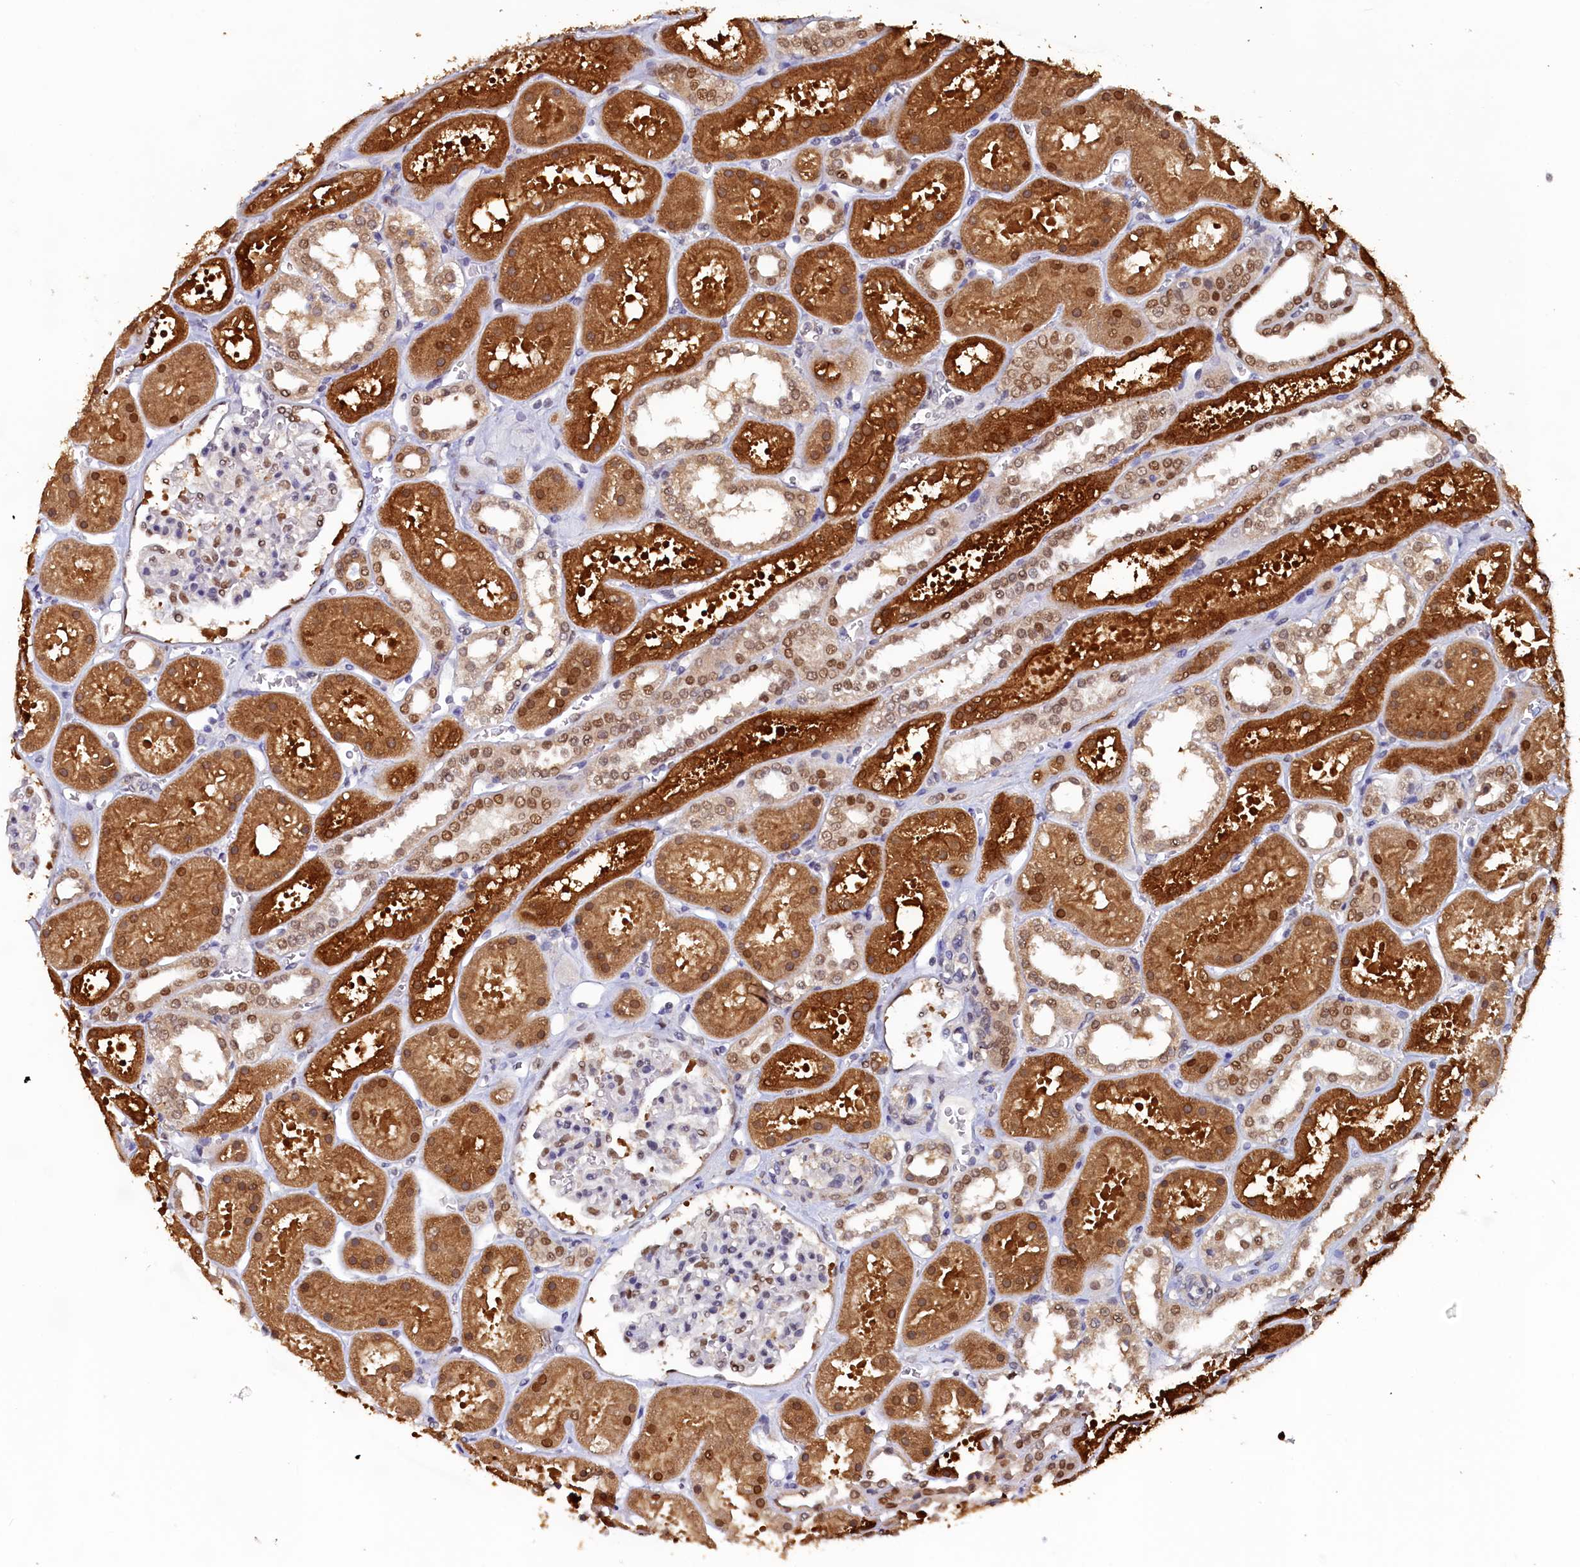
{"staining": {"intensity": "moderate", "quantity": "<25%", "location": "nuclear"}, "tissue": "kidney", "cell_type": "Cells in glomeruli", "image_type": "normal", "snomed": [{"axis": "morphology", "description": "Normal tissue, NOS"}, {"axis": "topography", "description": "Kidney"}], "caption": "This is an image of immunohistochemistry staining of benign kidney, which shows moderate expression in the nuclear of cells in glomeruli.", "gene": "AHCY", "patient": {"sex": "female", "age": 41}}